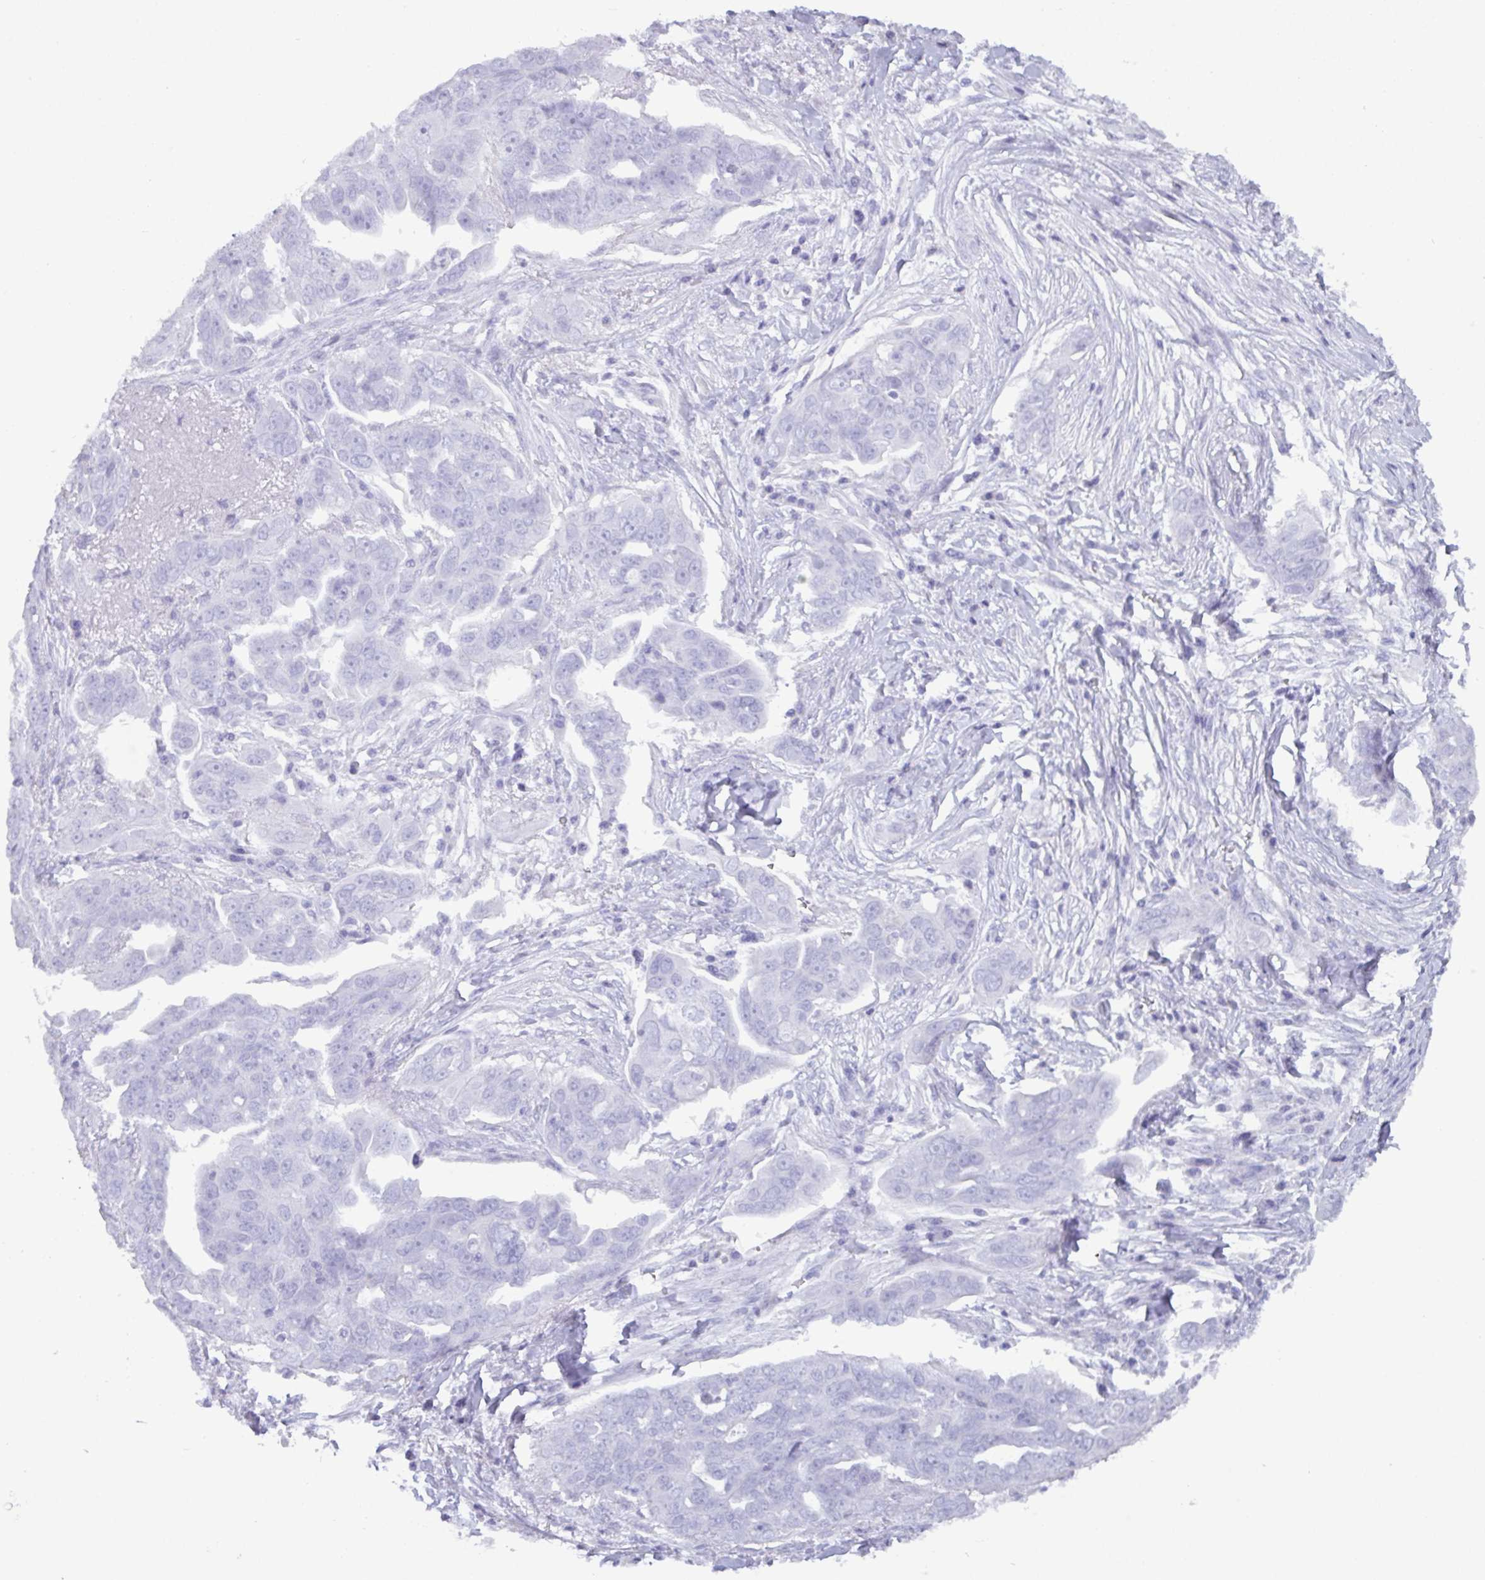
{"staining": {"intensity": "negative", "quantity": "none", "location": "none"}, "tissue": "ovarian cancer", "cell_type": "Tumor cells", "image_type": "cancer", "snomed": [{"axis": "morphology", "description": "Carcinoma, endometroid"}, {"axis": "topography", "description": "Ovary"}], "caption": "Protein analysis of ovarian cancer demonstrates no significant staining in tumor cells. (Brightfield microscopy of DAB (3,3'-diaminobenzidine) immunohistochemistry (IHC) at high magnification).", "gene": "C4orf33", "patient": {"sex": "female", "age": 70}}